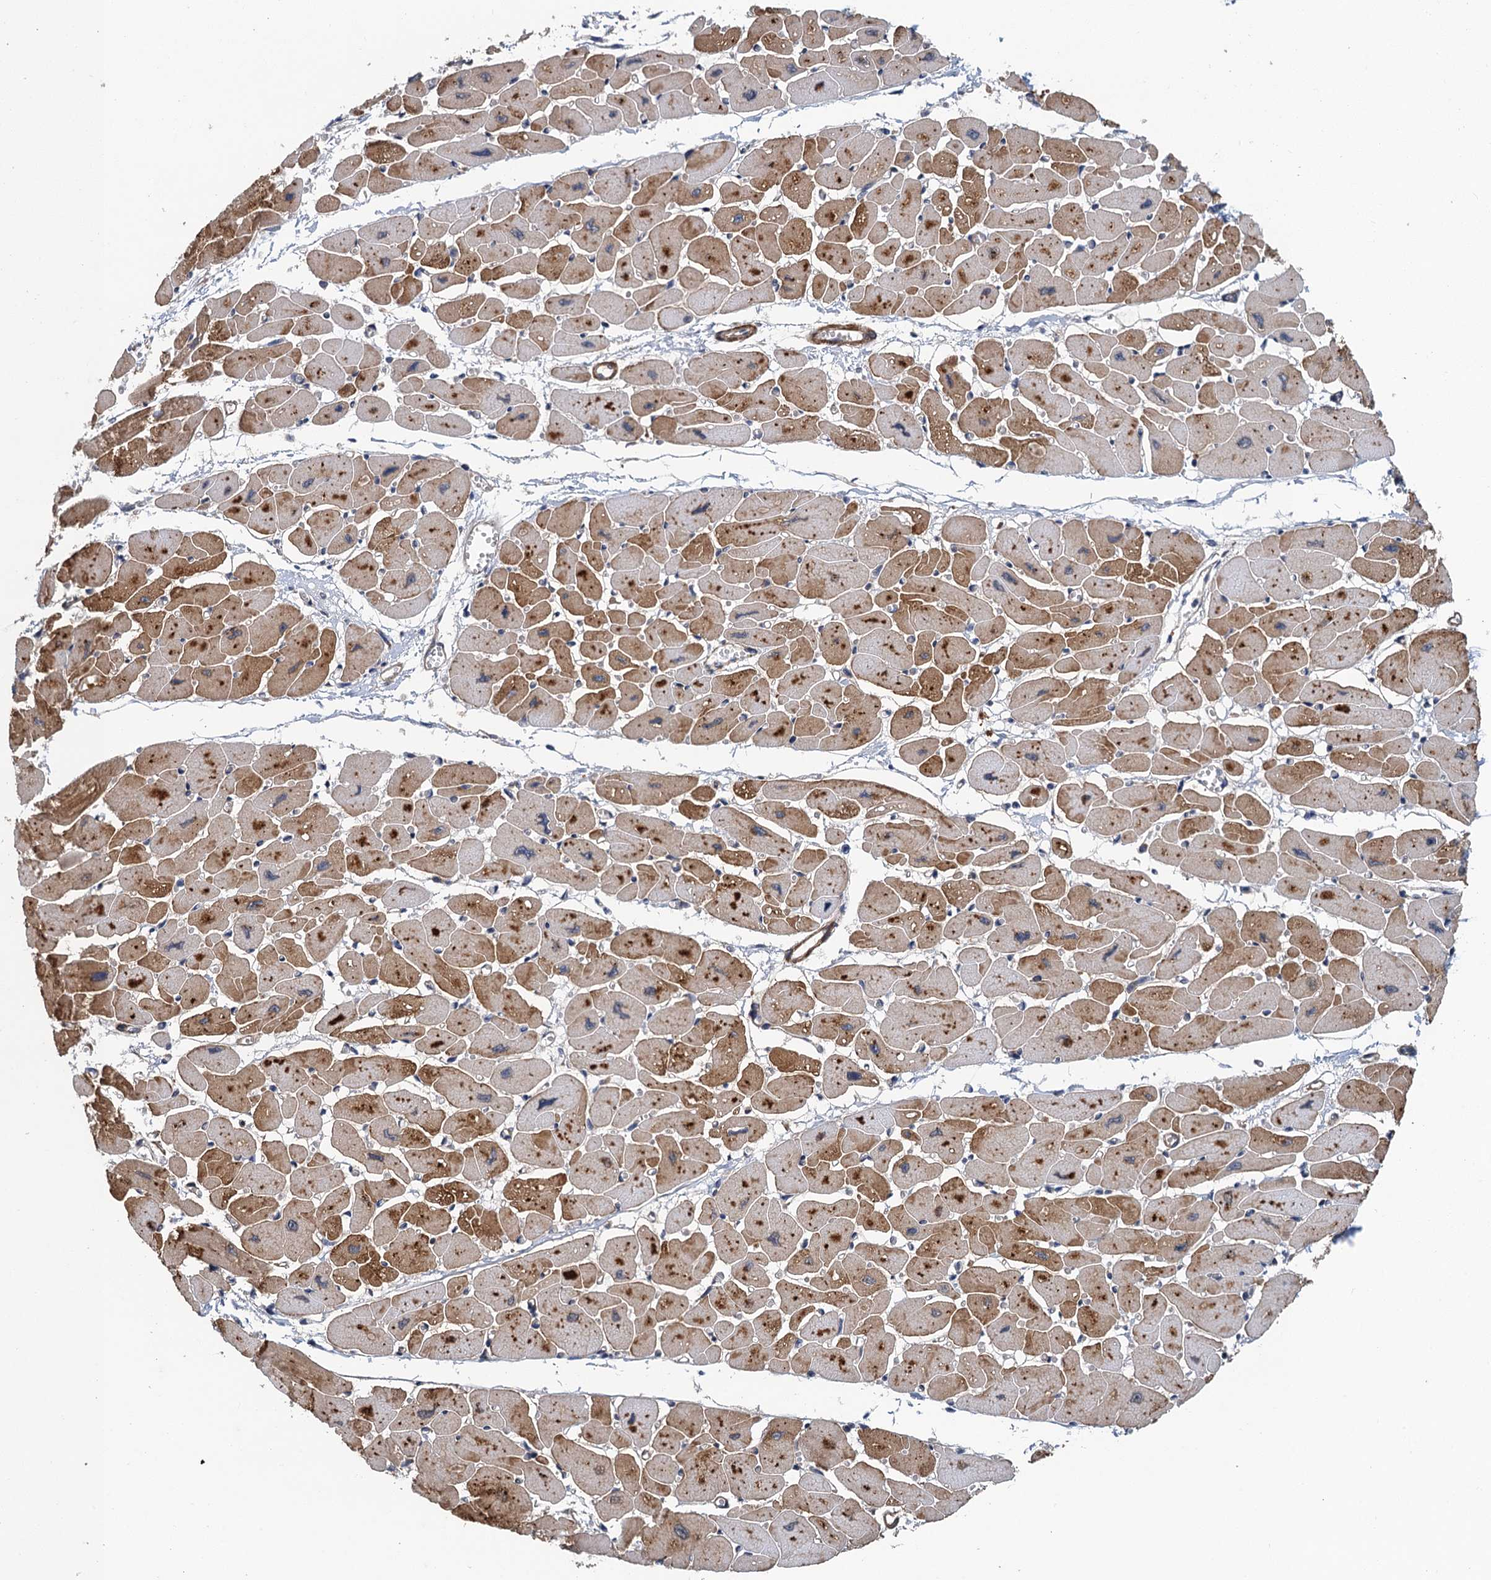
{"staining": {"intensity": "moderate", "quantity": ">75%", "location": "cytoplasmic/membranous"}, "tissue": "heart muscle", "cell_type": "Cardiomyocytes", "image_type": "normal", "snomed": [{"axis": "morphology", "description": "Normal tissue, NOS"}, {"axis": "topography", "description": "Heart"}], "caption": "Cardiomyocytes display moderate cytoplasmic/membranous staining in approximately >75% of cells in unremarkable heart muscle.", "gene": "MEAK7", "patient": {"sex": "female", "age": 54}}